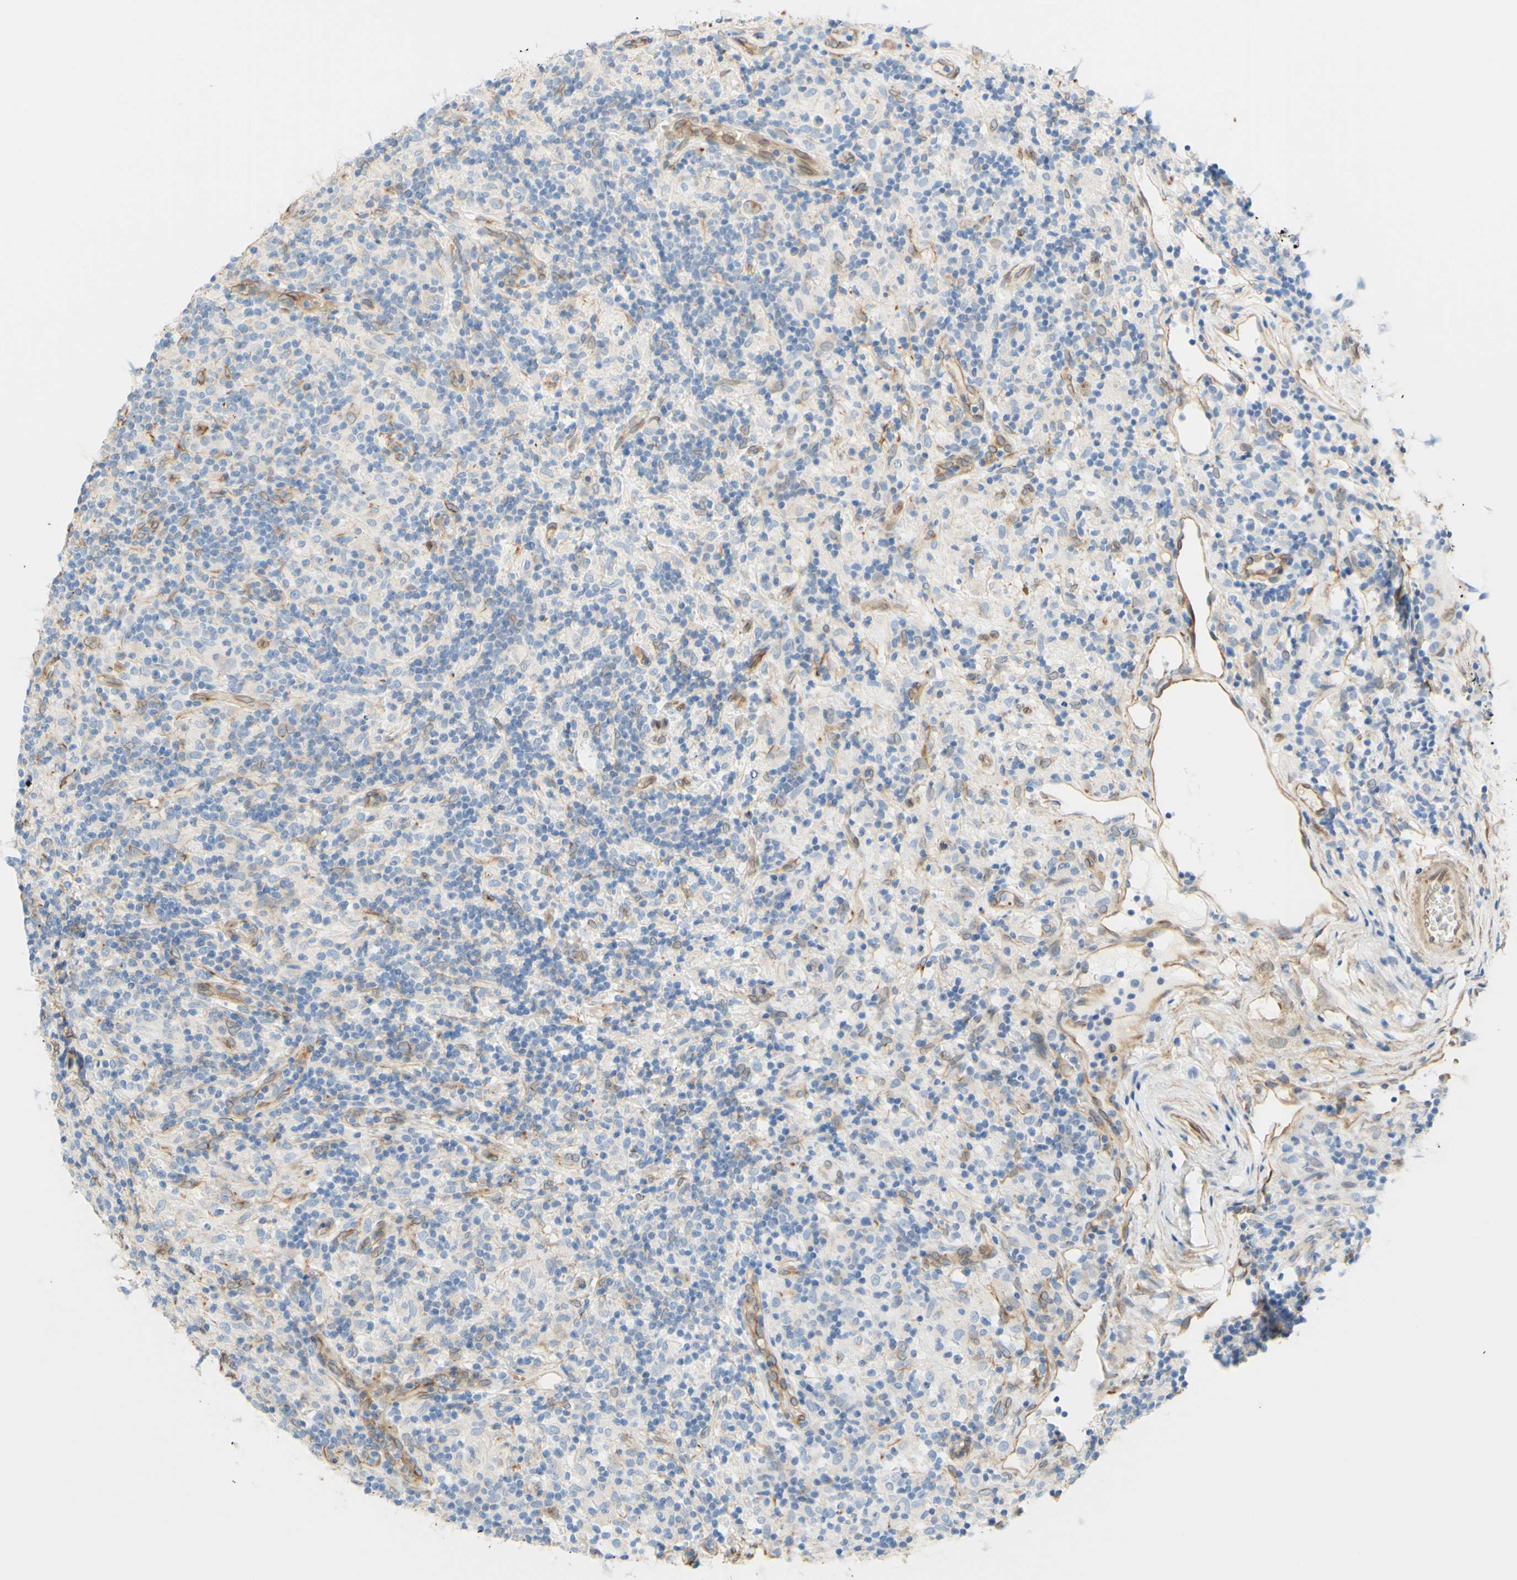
{"staining": {"intensity": "weak", "quantity": "25%-75%", "location": "cytoplasmic/membranous"}, "tissue": "lymphoma", "cell_type": "Tumor cells", "image_type": "cancer", "snomed": [{"axis": "morphology", "description": "Hodgkin's disease, NOS"}, {"axis": "topography", "description": "Lymph node"}], "caption": "An image of human lymphoma stained for a protein shows weak cytoplasmic/membranous brown staining in tumor cells. The staining was performed using DAB, with brown indicating positive protein expression. Nuclei are stained blue with hematoxylin.", "gene": "ENDOD1", "patient": {"sex": "male", "age": 70}}